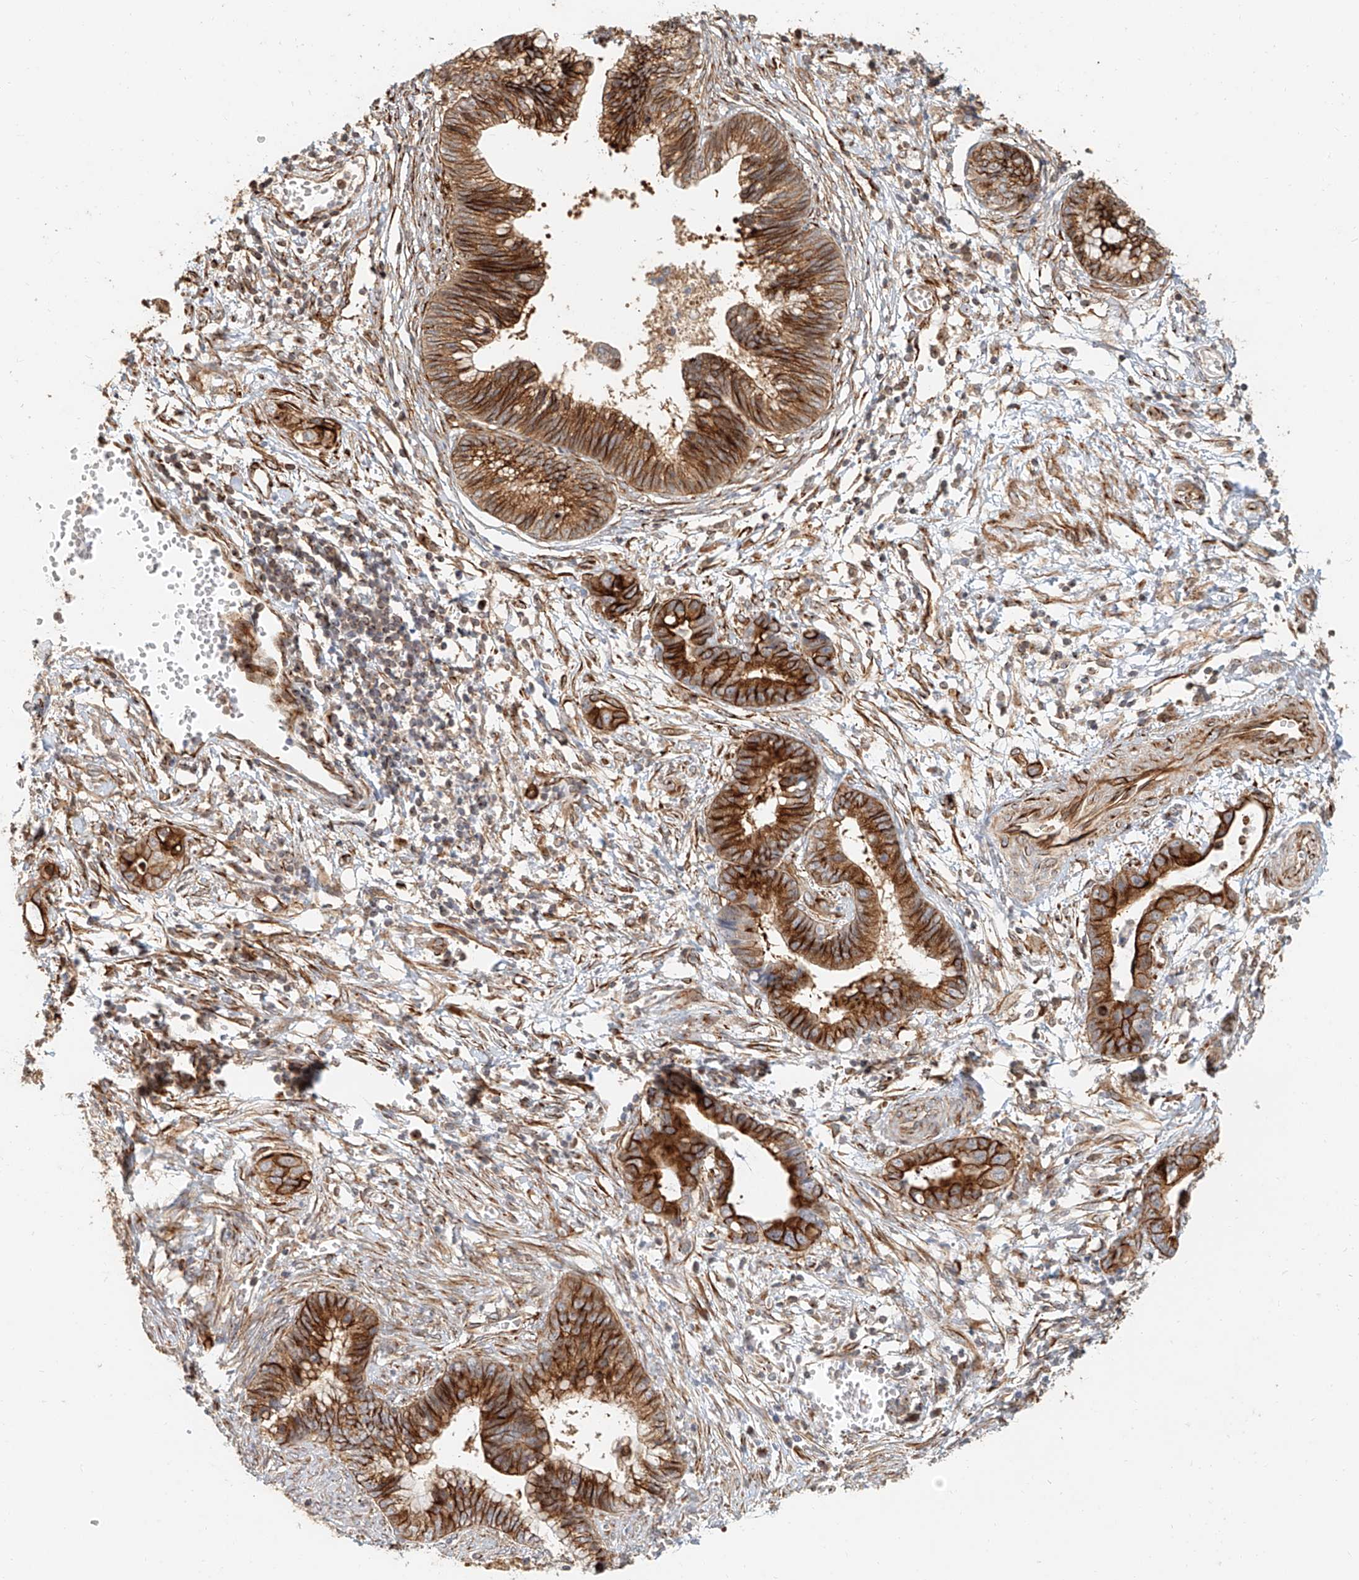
{"staining": {"intensity": "strong", "quantity": ">75%", "location": "cytoplasmic/membranous"}, "tissue": "cervical cancer", "cell_type": "Tumor cells", "image_type": "cancer", "snomed": [{"axis": "morphology", "description": "Adenocarcinoma, NOS"}, {"axis": "topography", "description": "Cervix"}], "caption": "Tumor cells reveal strong cytoplasmic/membranous positivity in about >75% of cells in cervical cancer (adenocarcinoma). (DAB IHC with brightfield microscopy, high magnification).", "gene": "NAP1L1", "patient": {"sex": "female", "age": 44}}